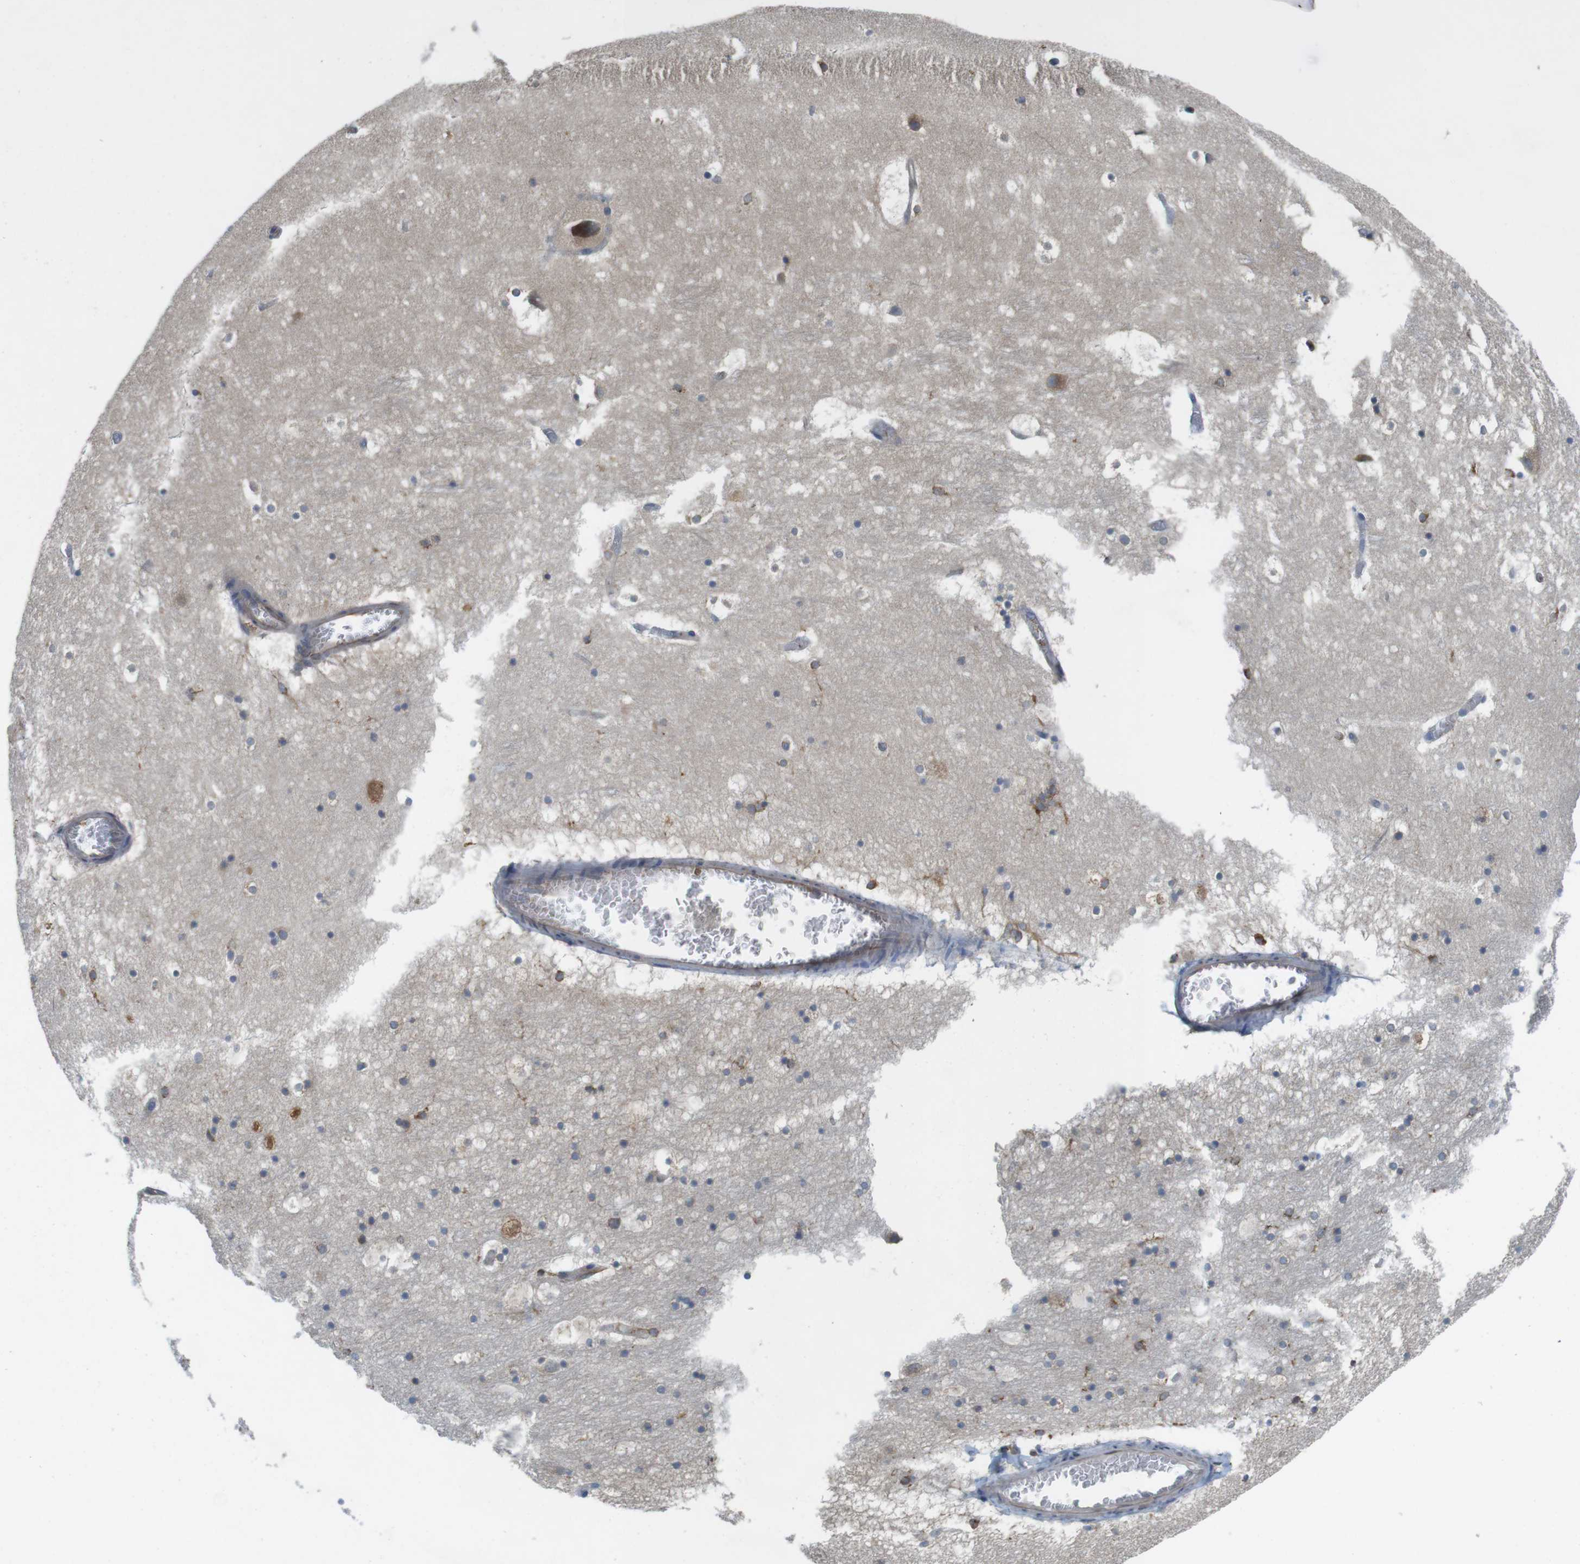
{"staining": {"intensity": "moderate", "quantity": "<25%", "location": "cytoplasmic/membranous"}, "tissue": "hippocampus", "cell_type": "Glial cells", "image_type": "normal", "snomed": [{"axis": "morphology", "description": "Normal tissue, NOS"}, {"axis": "topography", "description": "Hippocampus"}], "caption": "Moderate cytoplasmic/membranous expression is identified in about <25% of glial cells in unremarkable hippocampus.", "gene": "ARL6IP5", "patient": {"sex": "male", "age": 45}}